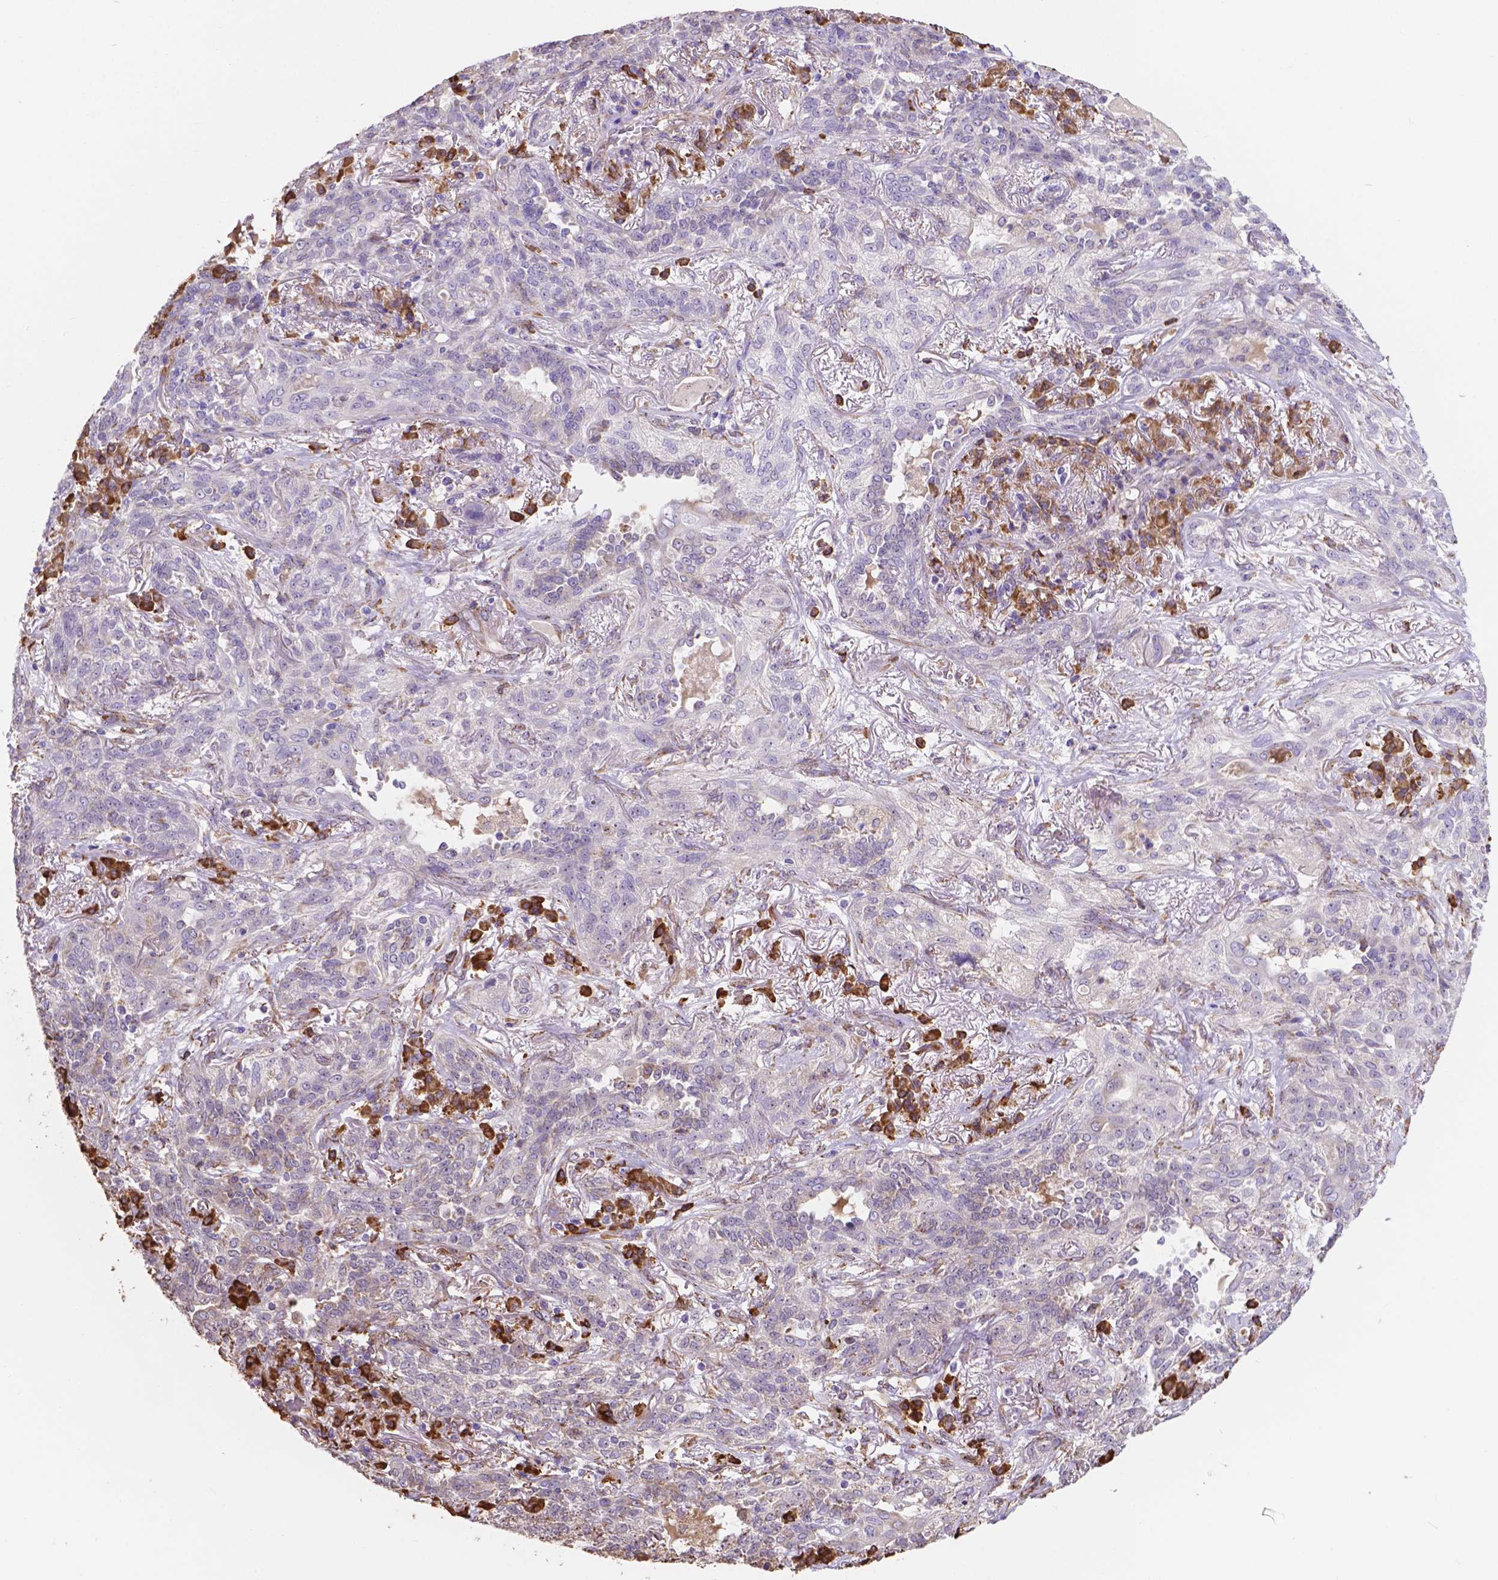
{"staining": {"intensity": "negative", "quantity": "none", "location": "none"}, "tissue": "lung cancer", "cell_type": "Tumor cells", "image_type": "cancer", "snomed": [{"axis": "morphology", "description": "Squamous cell carcinoma, NOS"}, {"axis": "topography", "description": "Lung"}], "caption": "This is an immunohistochemistry histopathology image of lung cancer (squamous cell carcinoma). There is no staining in tumor cells.", "gene": "IPO11", "patient": {"sex": "female", "age": 70}}